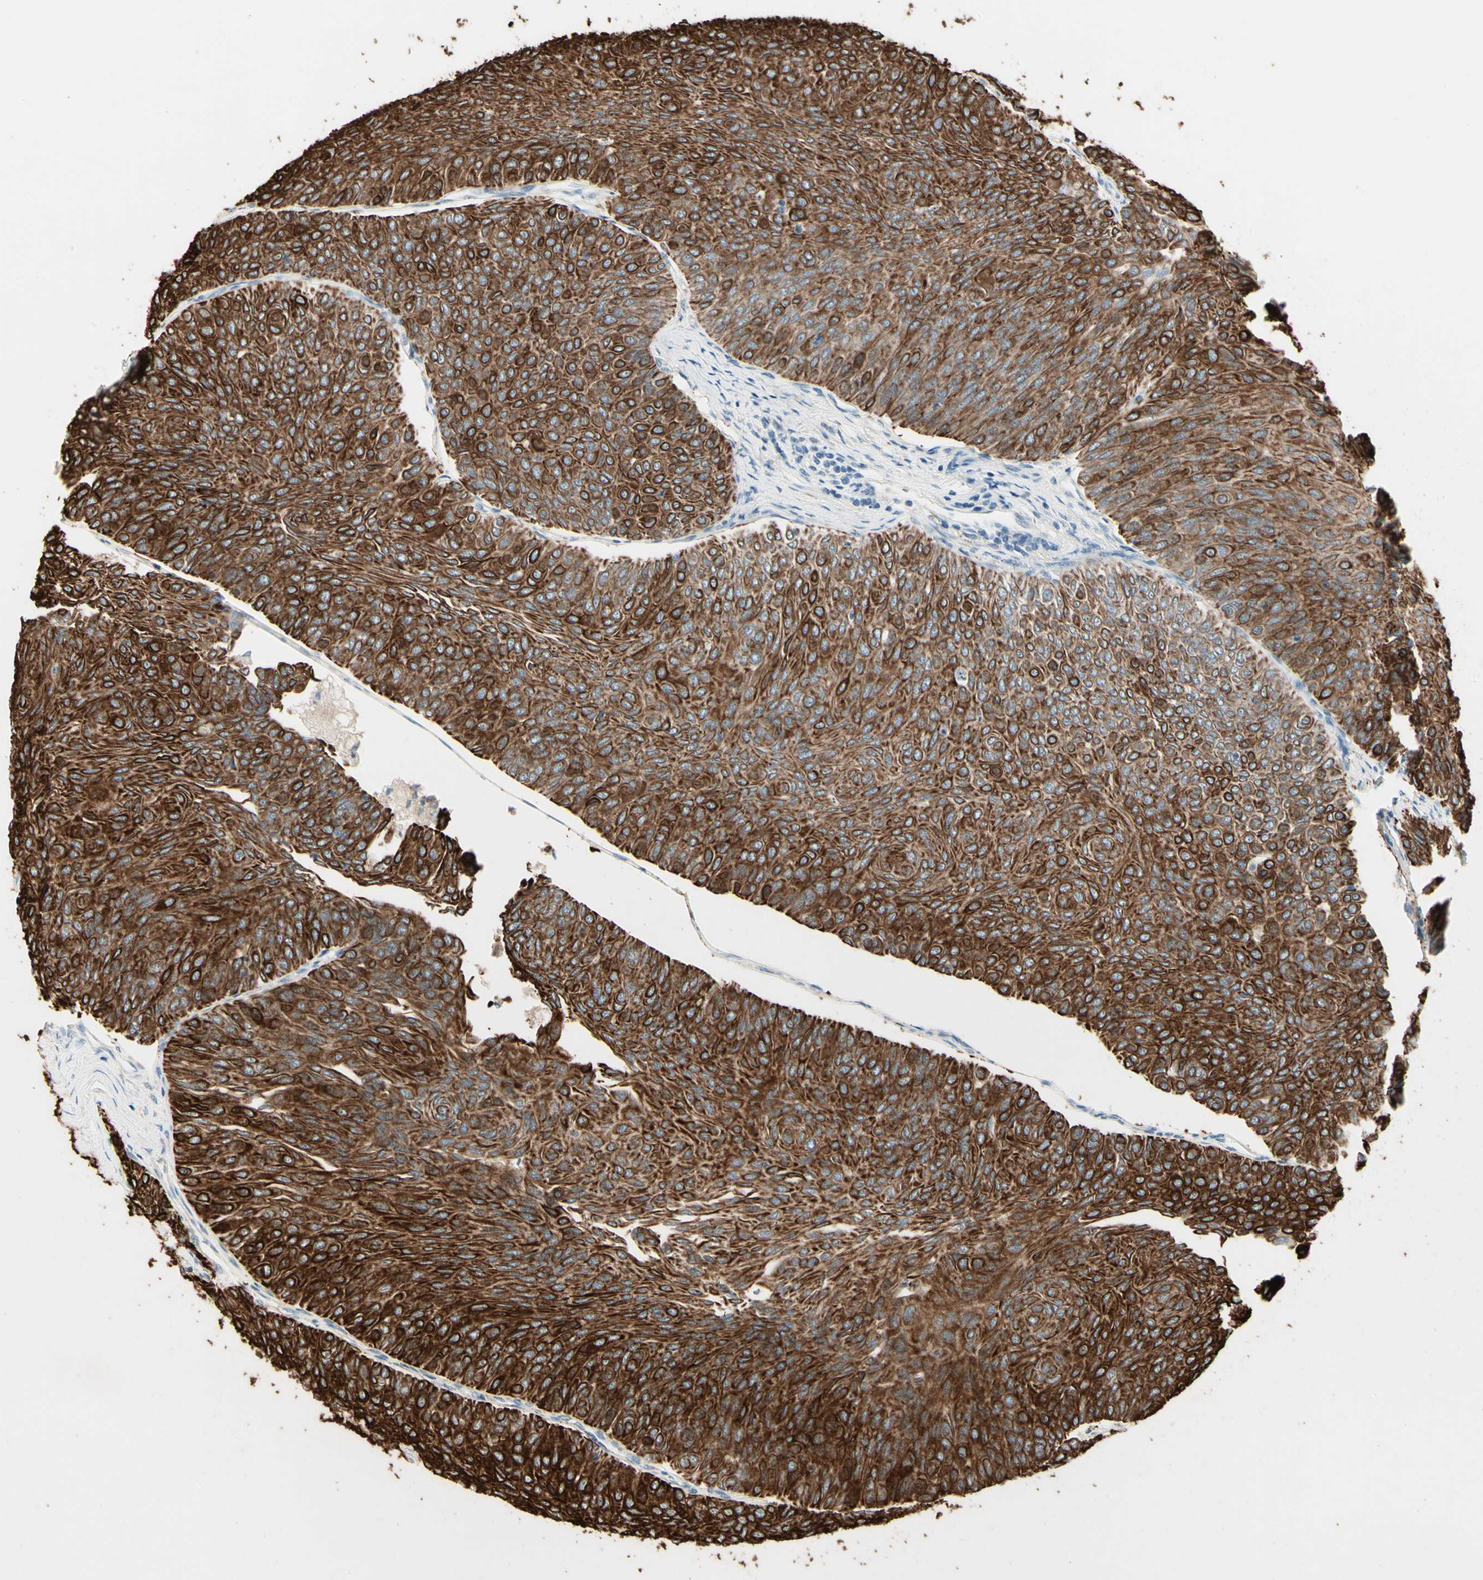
{"staining": {"intensity": "strong", "quantity": ">75%", "location": "cytoplasmic/membranous"}, "tissue": "urothelial cancer", "cell_type": "Tumor cells", "image_type": "cancer", "snomed": [{"axis": "morphology", "description": "Urothelial carcinoma, Low grade"}, {"axis": "topography", "description": "Urinary bladder"}], "caption": "About >75% of tumor cells in human low-grade urothelial carcinoma demonstrate strong cytoplasmic/membranous protein staining as visualized by brown immunohistochemical staining.", "gene": "SKIL", "patient": {"sex": "male", "age": 78}}